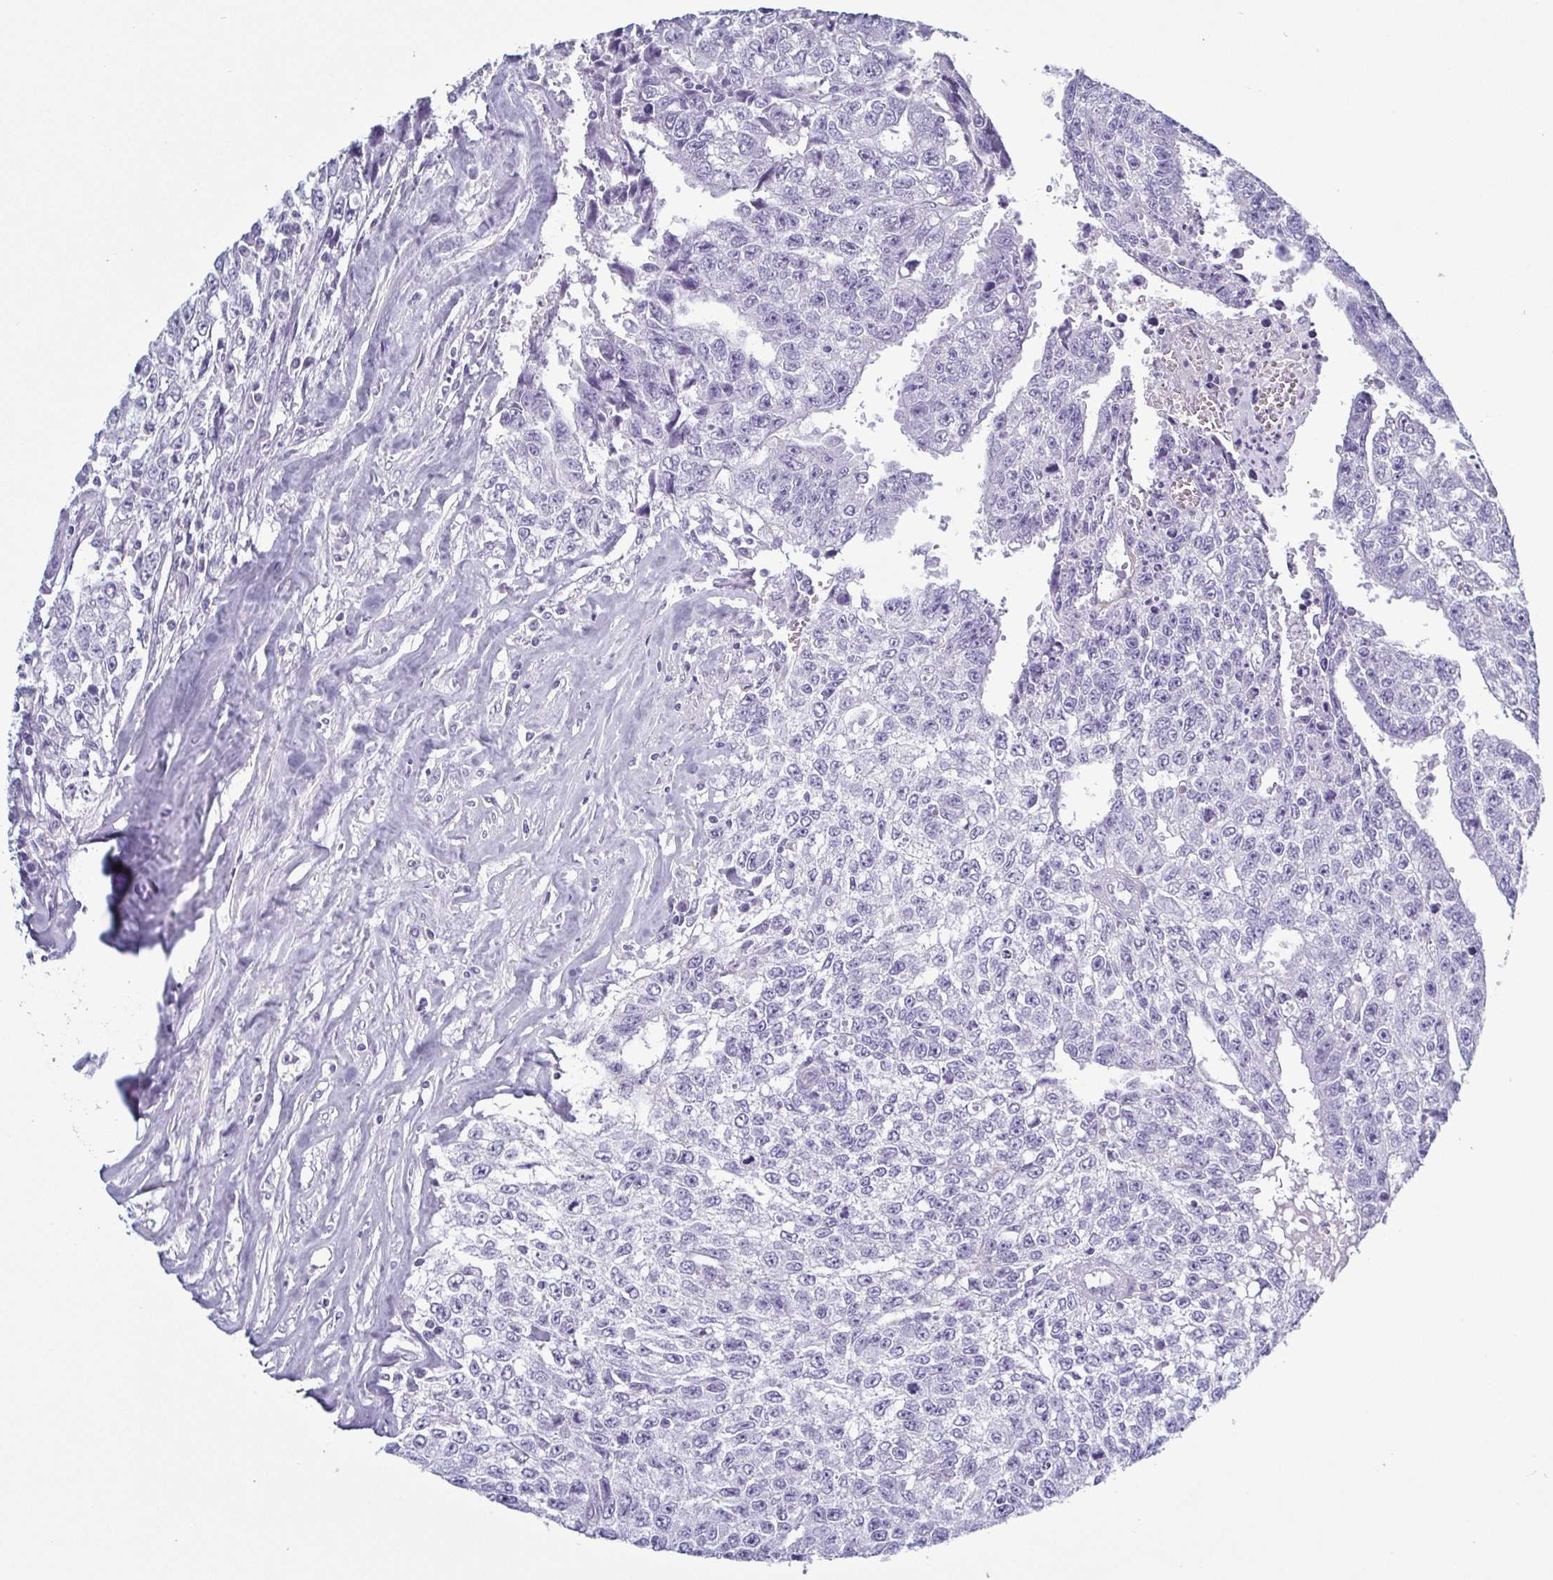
{"staining": {"intensity": "negative", "quantity": "none", "location": "none"}, "tissue": "testis cancer", "cell_type": "Tumor cells", "image_type": "cancer", "snomed": [{"axis": "morphology", "description": "Carcinoma, Embryonal, NOS"}, {"axis": "morphology", "description": "Teratoma, malignant, NOS"}, {"axis": "topography", "description": "Testis"}], "caption": "IHC of testis cancer (teratoma (malignant)) displays no staining in tumor cells.", "gene": "KRT10", "patient": {"sex": "male", "age": 24}}